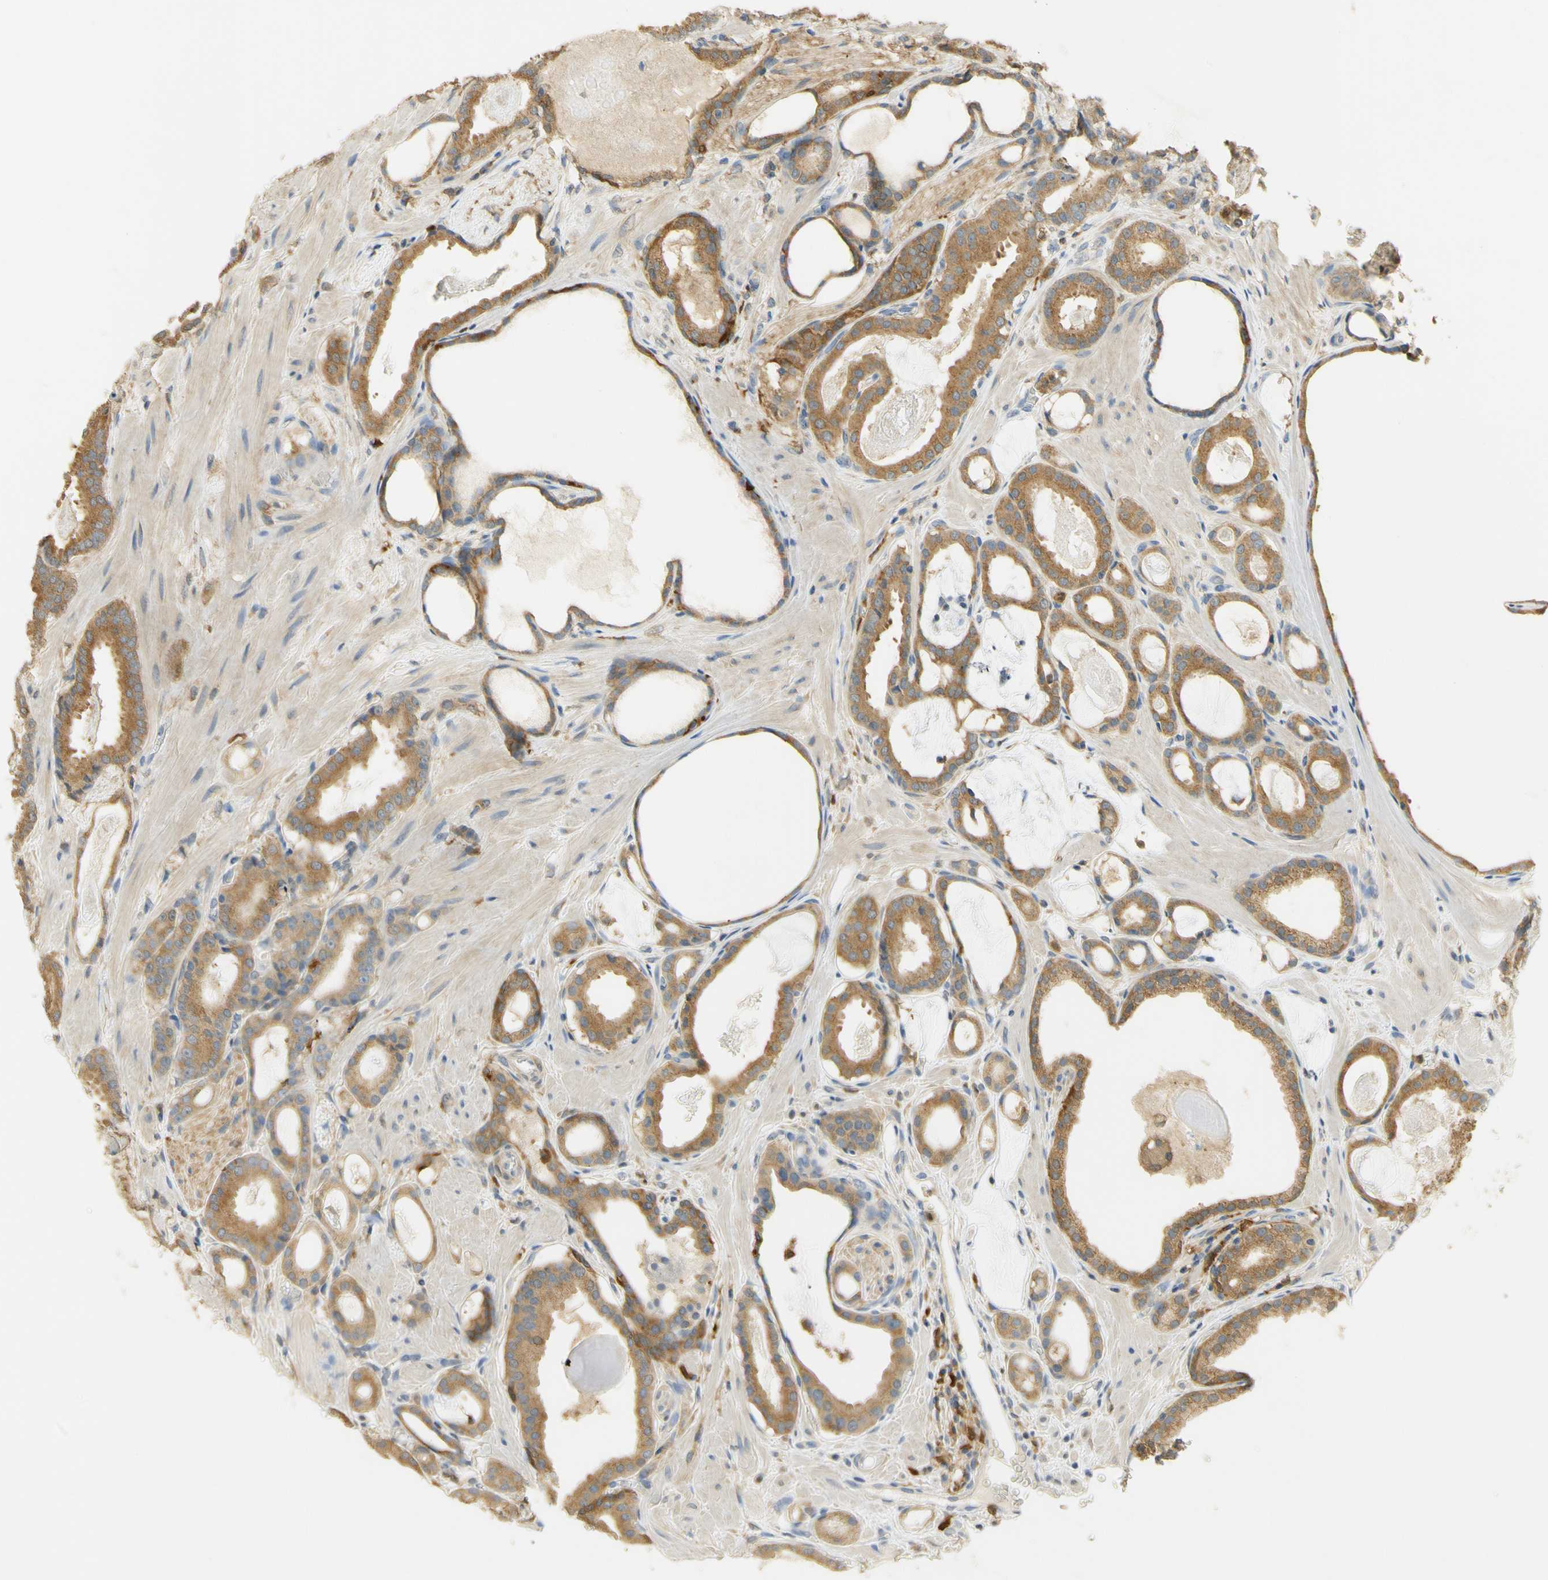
{"staining": {"intensity": "moderate", "quantity": ">75%", "location": "cytoplasmic/membranous"}, "tissue": "prostate cancer", "cell_type": "Tumor cells", "image_type": "cancer", "snomed": [{"axis": "morphology", "description": "Adenocarcinoma, Low grade"}, {"axis": "topography", "description": "Prostate"}], "caption": "The photomicrograph shows staining of prostate cancer, revealing moderate cytoplasmic/membranous protein expression (brown color) within tumor cells. (DAB IHC with brightfield microscopy, high magnification).", "gene": "PAK1", "patient": {"sex": "male", "age": 53}}